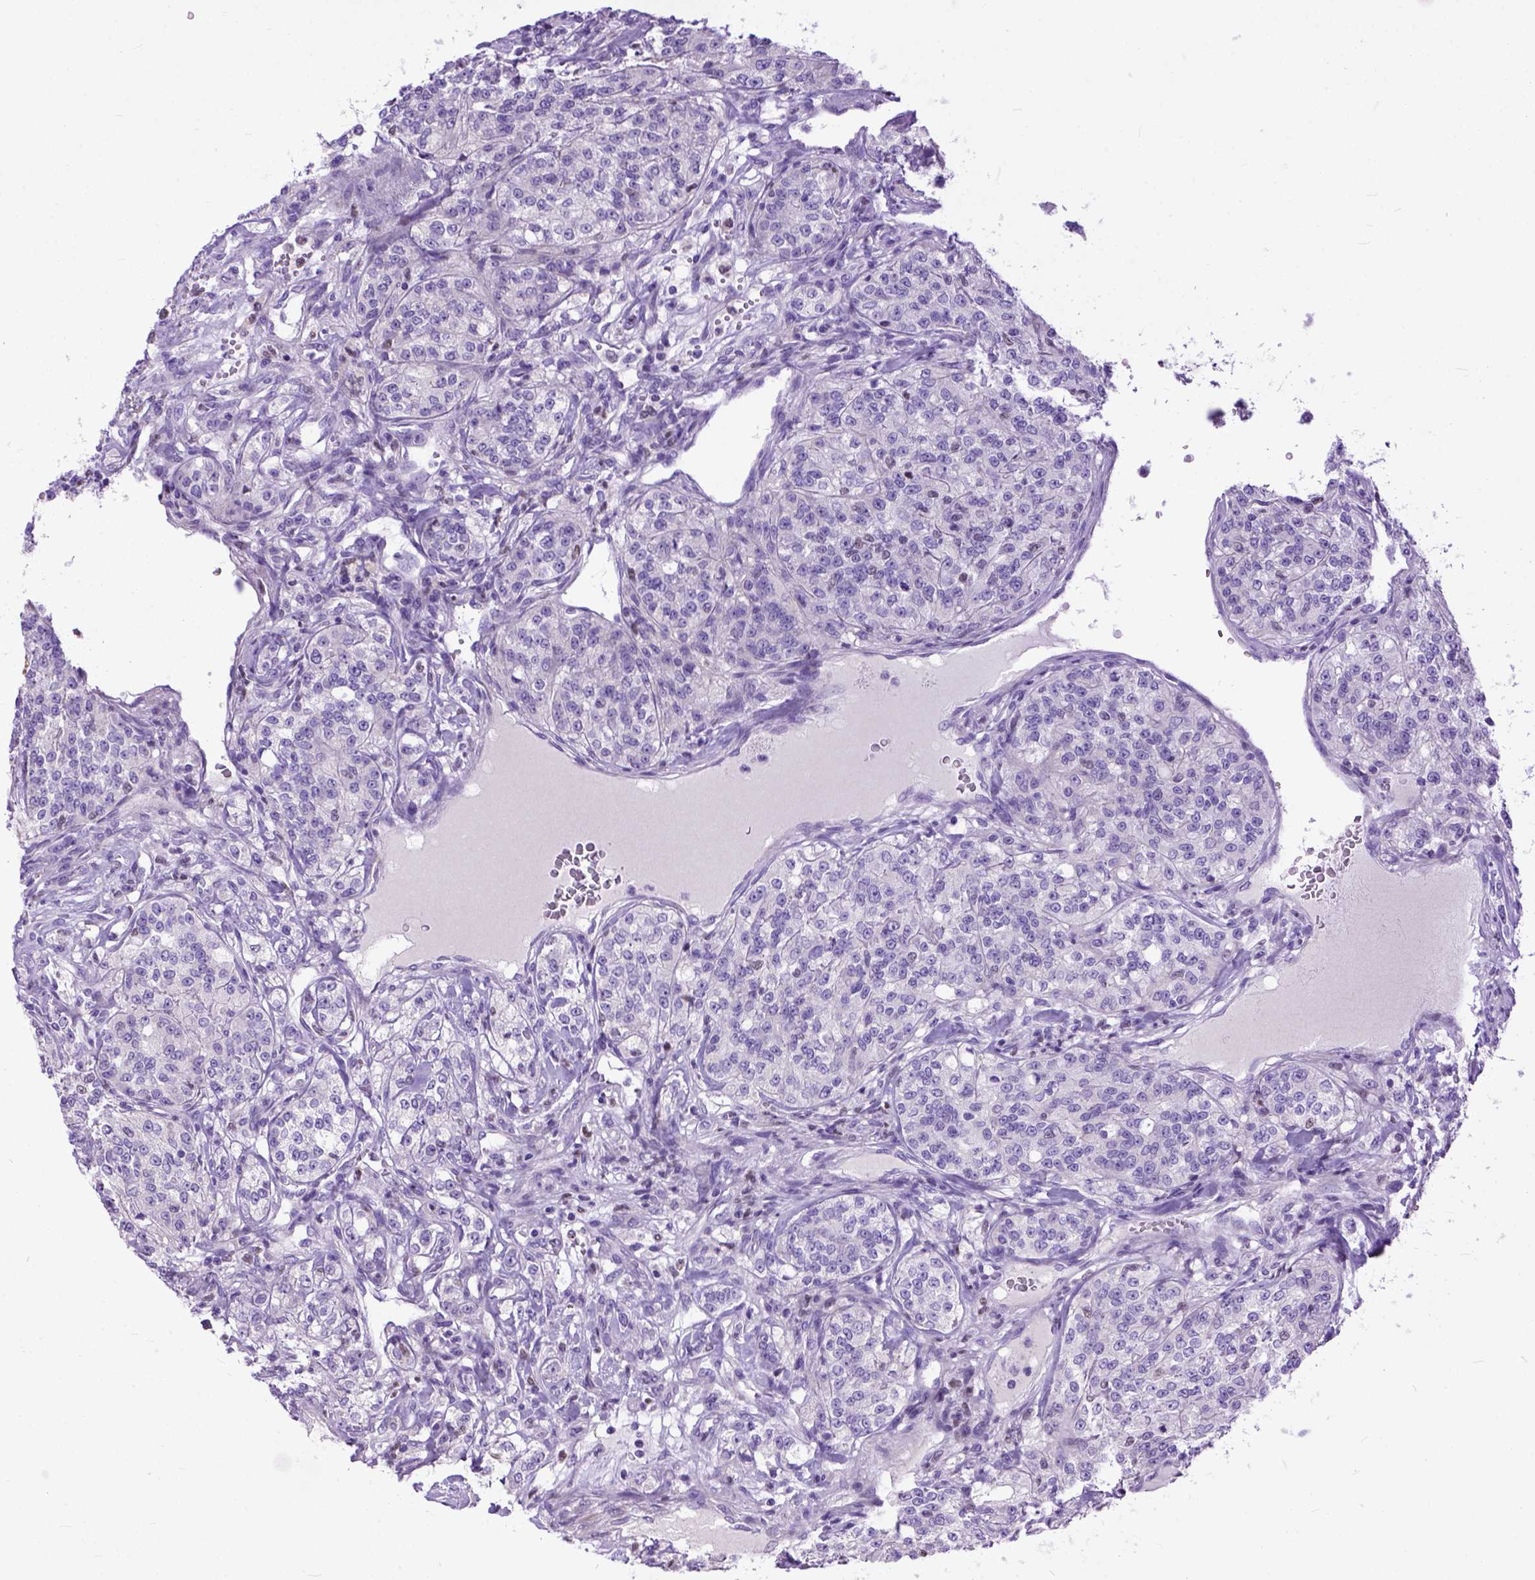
{"staining": {"intensity": "negative", "quantity": "none", "location": "none"}, "tissue": "renal cancer", "cell_type": "Tumor cells", "image_type": "cancer", "snomed": [{"axis": "morphology", "description": "Adenocarcinoma, NOS"}, {"axis": "topography", "description": "Kidney"}], "caption": "Adenocarcinoma (renal) stained for a protein using IHC reveals no positivity tumor cells.", "gene": "CRB1", "patient": {"sex": "female", "age": 63}}